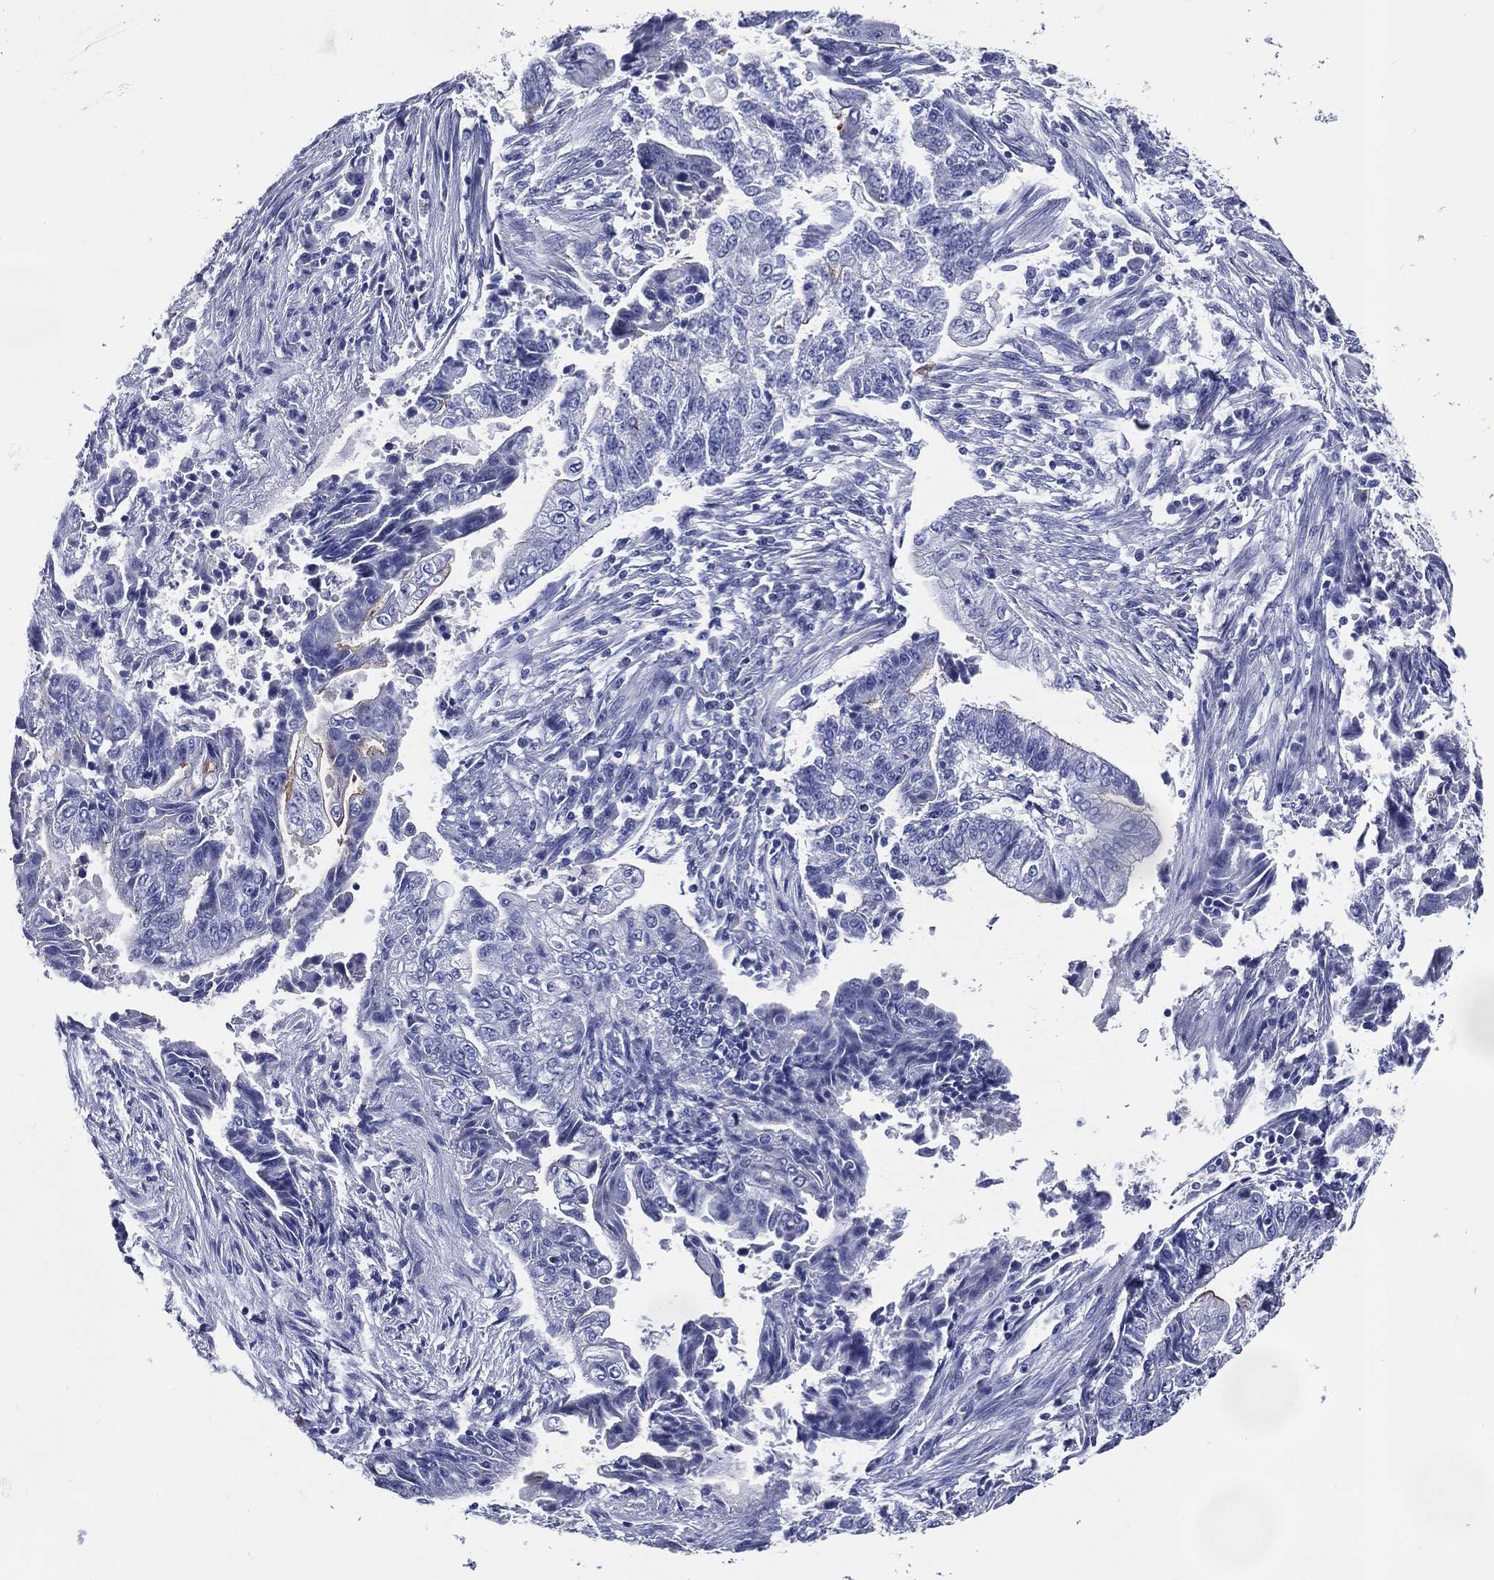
{"staining": {"intensity": "negative", "quantity": "none", "location": "none"}, "tissue": "endometrial cancer", "cell_type": "Tumor cells", "image_type": "cancer", "snomed": [{"axis": "morphology", "description": "Adenocarcinoma, NOS"}, {"axis": "topography", "description": "Uterus"}, {"axis": "topography", "description": "Endometrium"}], "caption": "High power microscopy histopathology image of an immunohistochemistry image of adenocarcinoma (endometrial), revealing no significant staining in tumor cells.", "gene": "ACE2", "patient": {"sex": "female", "age": 54}}